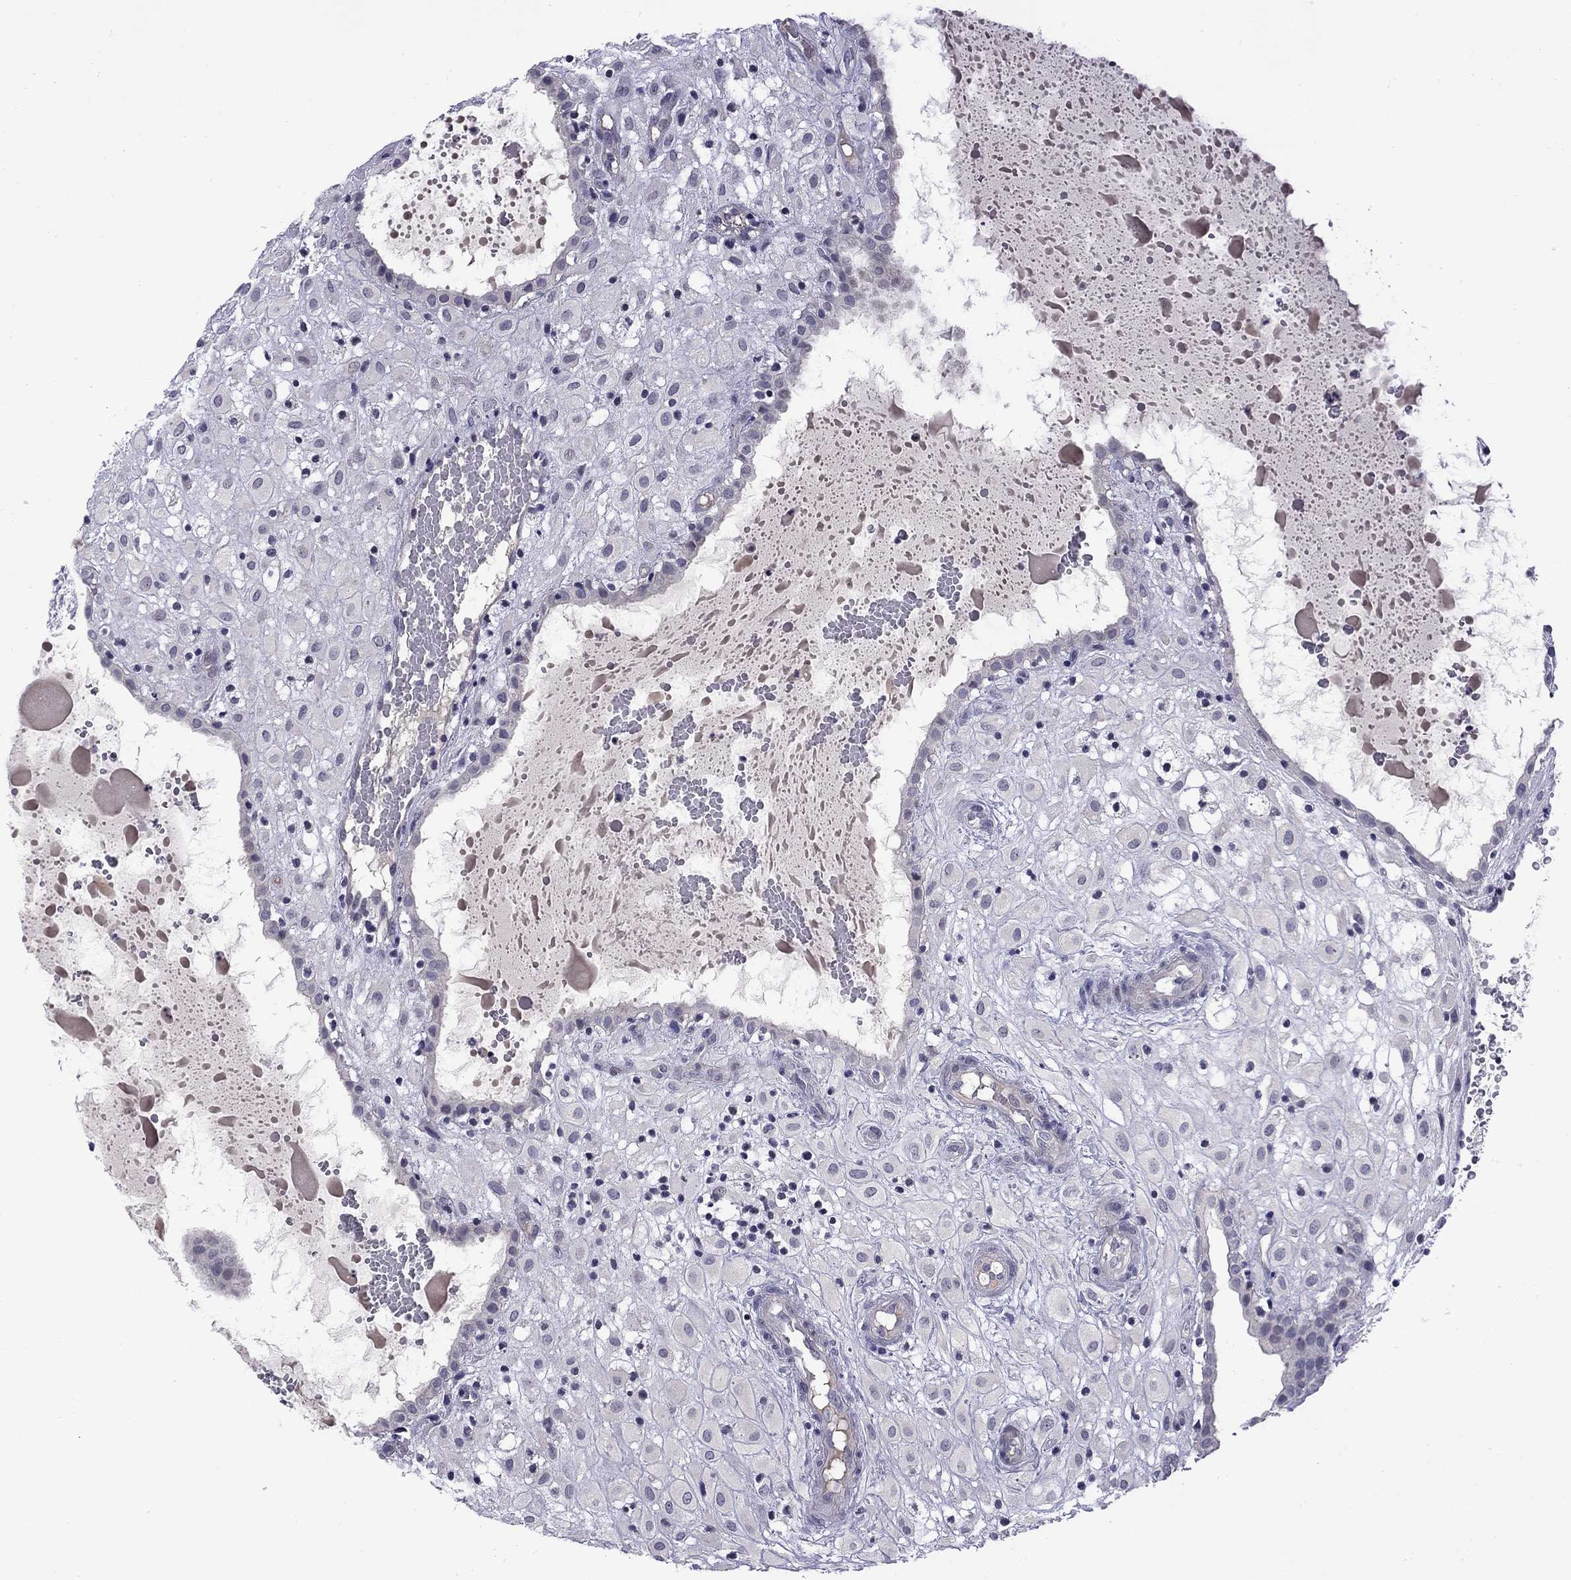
{"staining": {"intensity": "negative", "quantity": "none", "location": "none"}, "tissue": "placenta", "cell_type": "Decidual cells", "image_type": "normal", "snomed": [{"axis": "morphology", "description": "Normal tissue, NOS"}, {"axis": "topography", "description": "Placenta"}], "caption": "High power microscopy image of an IHC photomicrograph of normal placenta, revealing no significant staining in decidual cells.", "gene": "RTL9", "patient": {"sex": "female", "age": 24}}